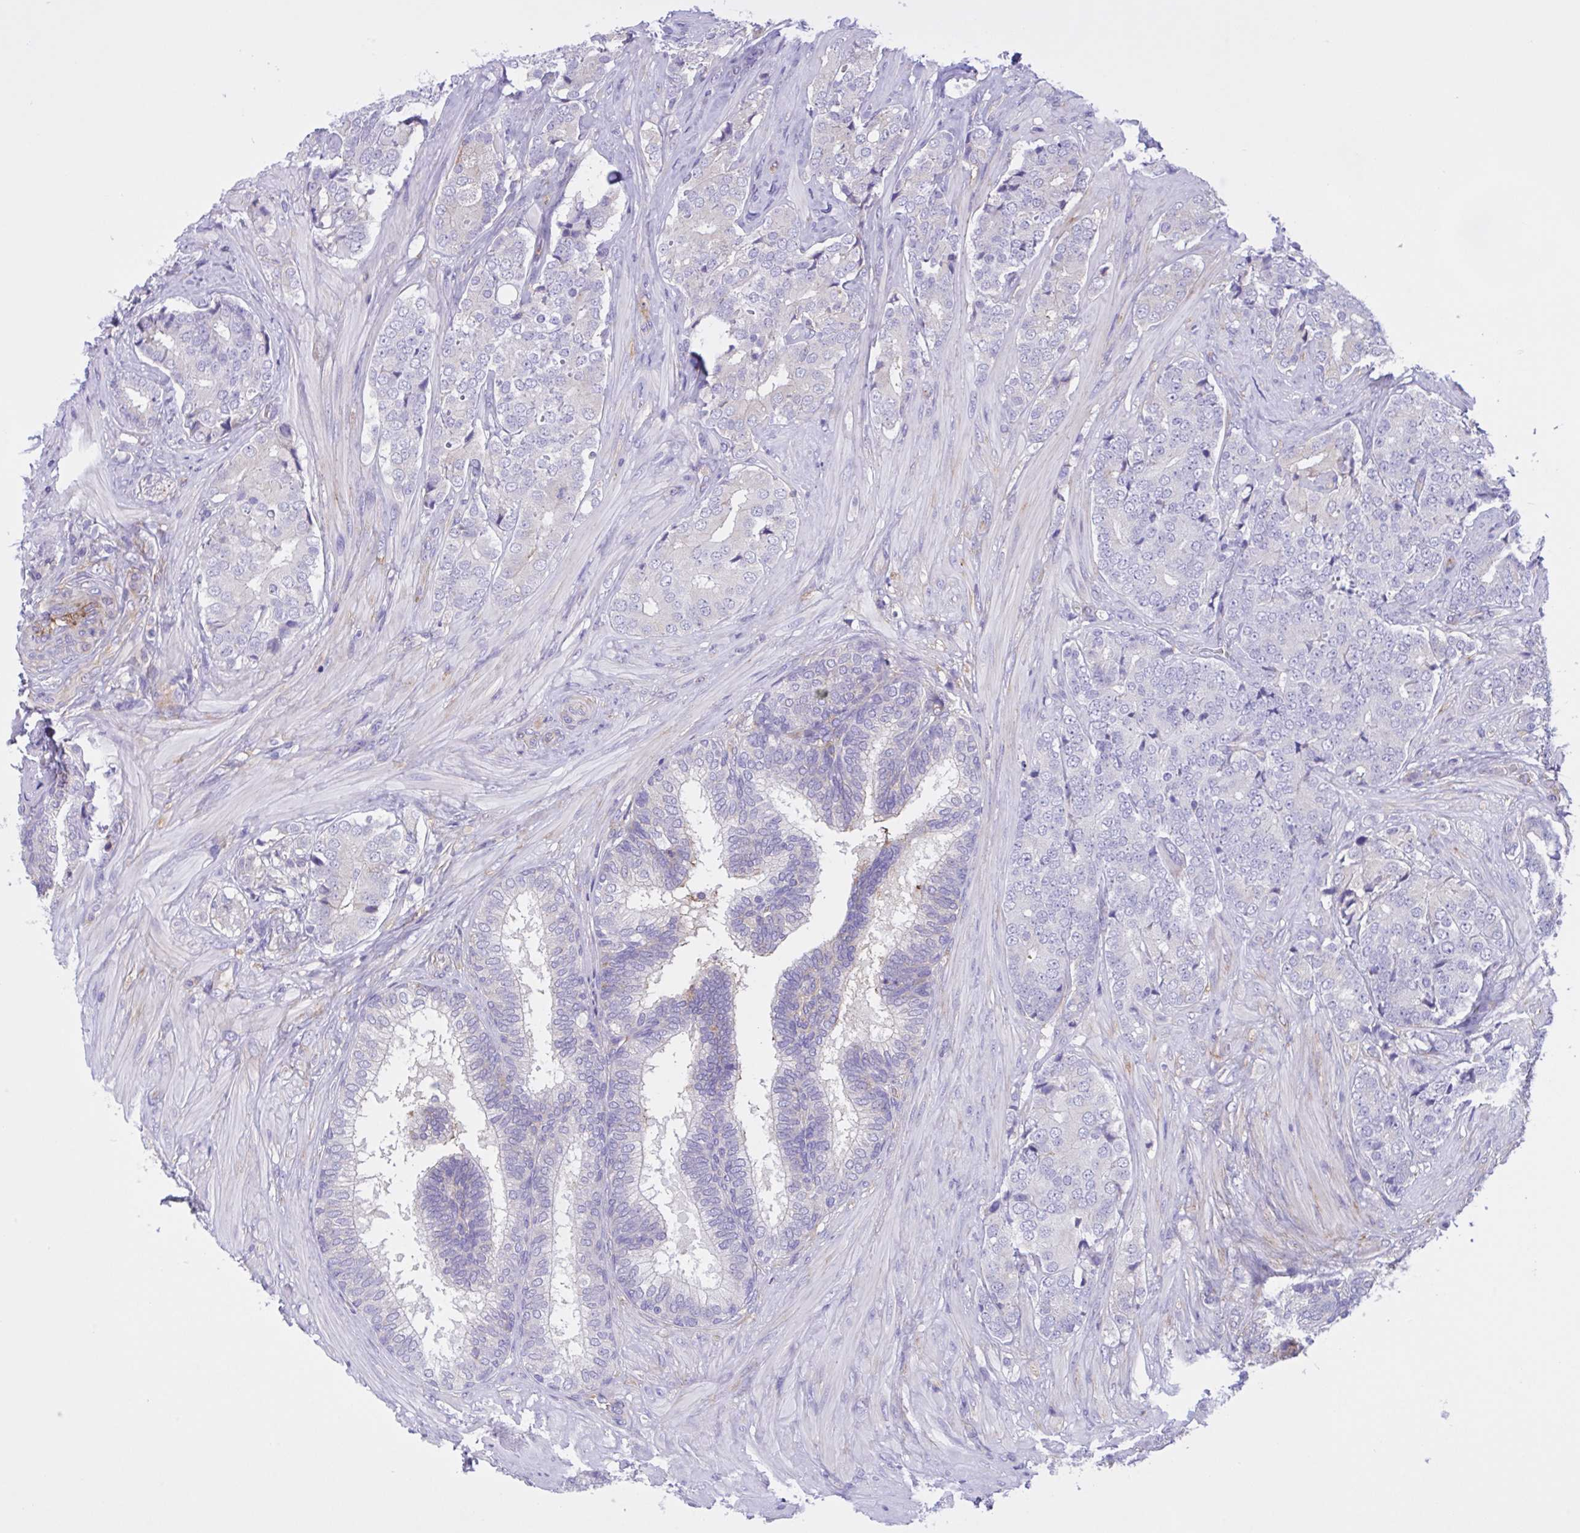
{"staining": {"intensity": "negative", "quantity": "none", "location": "none"}, "tissue": "prostate cancer", "cell_type": "Tumor cells", "image_type": "cancer", "snomed": [{"axis": "morphology", "description": "Adenocarcinoma, High grade"}, {"axis": "topography", "description": "Prostate"}], "caption": "Immunohistochemistry (IHC) of adenocarcinoma (high-grade) (prostate) demonstrates no expression in tumor cells.", "gene": "OR51M1", "patient": {"sex": "male", "age": 62}}